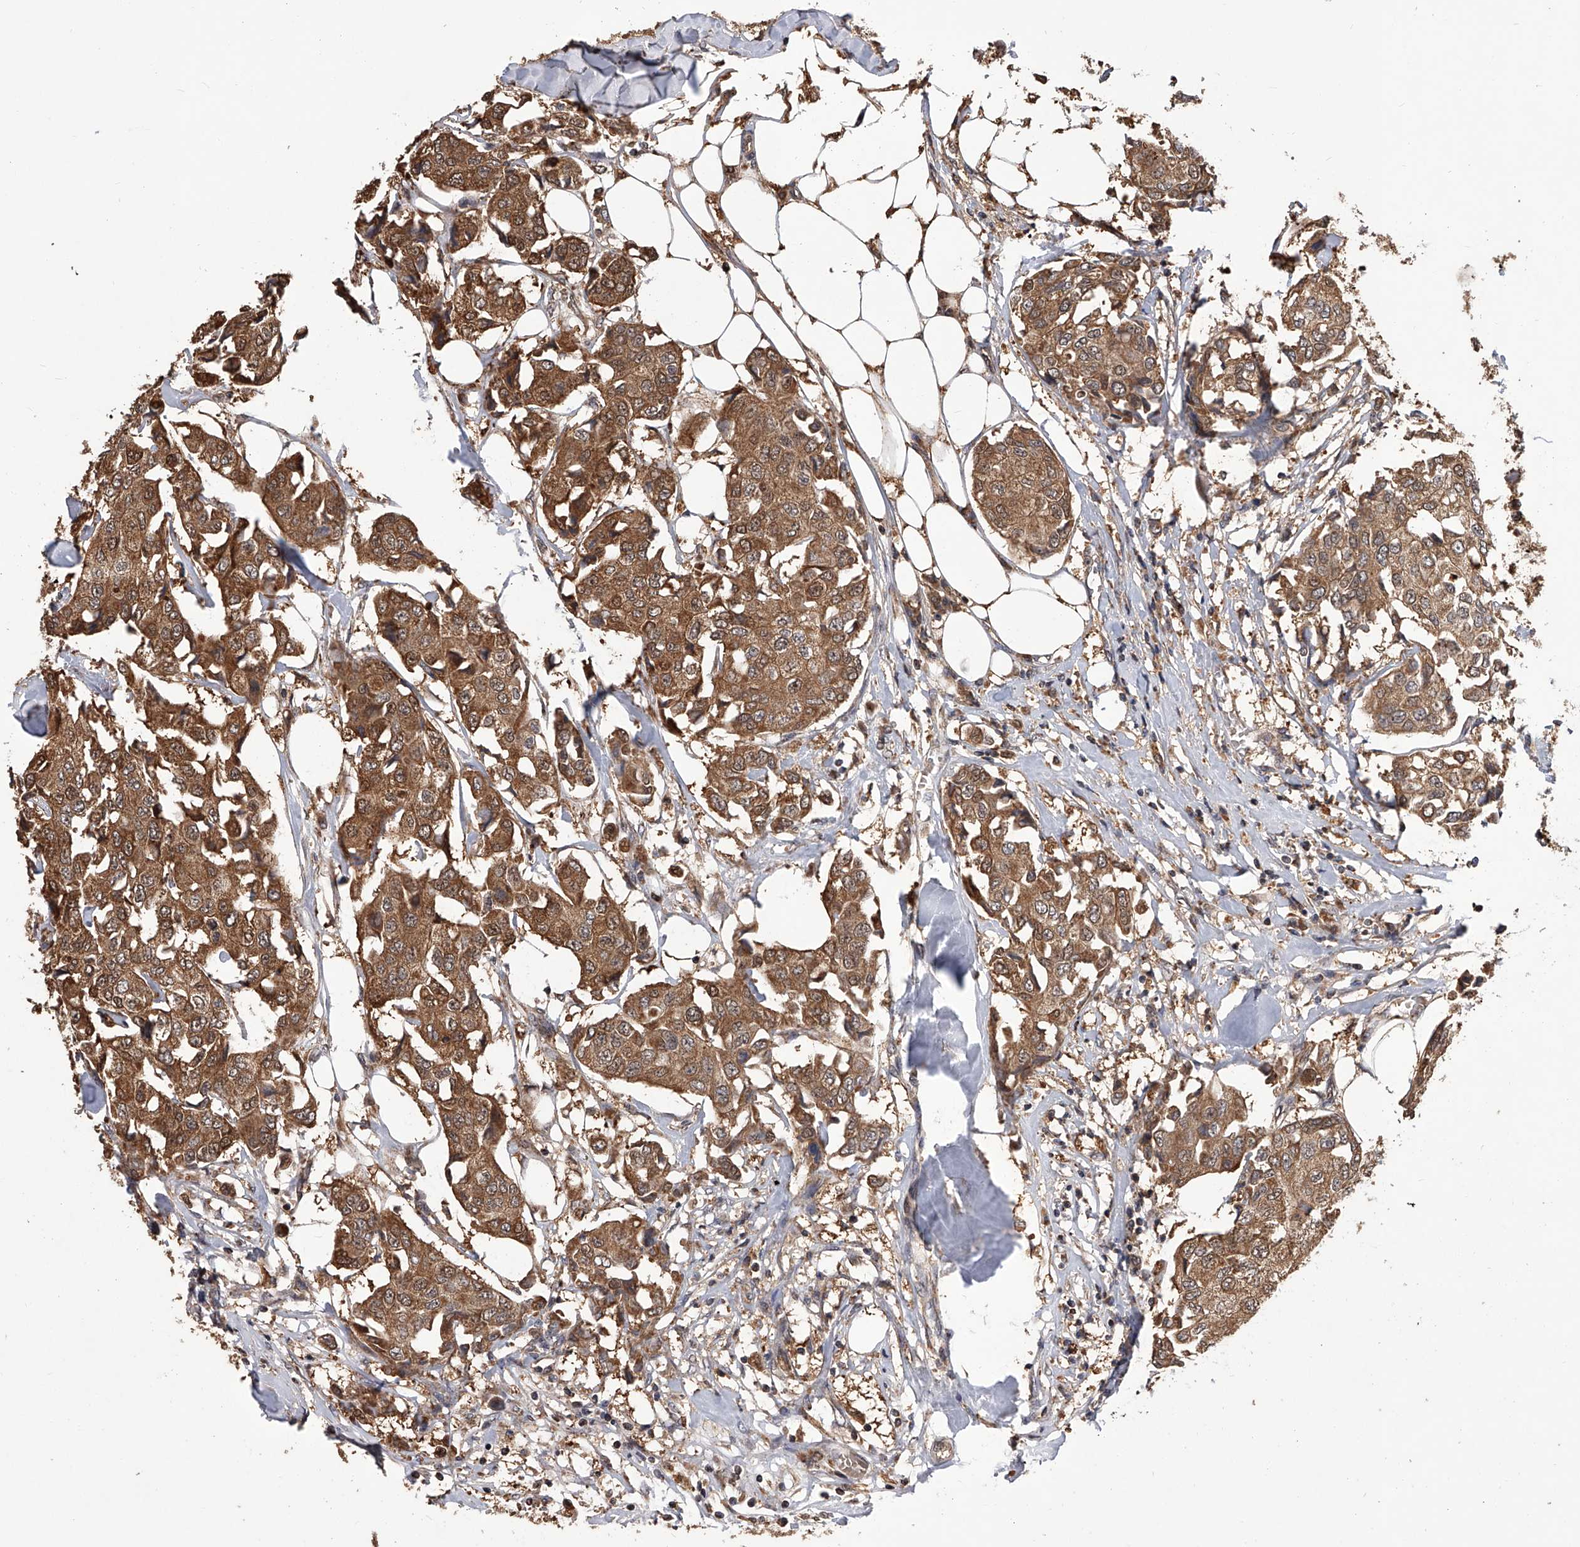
{"staining": {"intensity": "moderate", "quantity": ">75%", "location": "cytoplasmic/membranous,nuclear"}, "tissue": "breast cancer", "cell_type": "Tumor cells", "image_type": "cancer", "snomed": [{"axis": "morphology", "description": "Duct carcinoma"}, {"axis": "topography", "description": "Breast"}], "caption": "Moderate cytoplasmic/membranous and nuclear expression is appreciated in approximately >75% of tumor cells in intraductal carcinoma (breast).", "gene": "GMDS", "patient": {"sex": "female", "age": 80}}